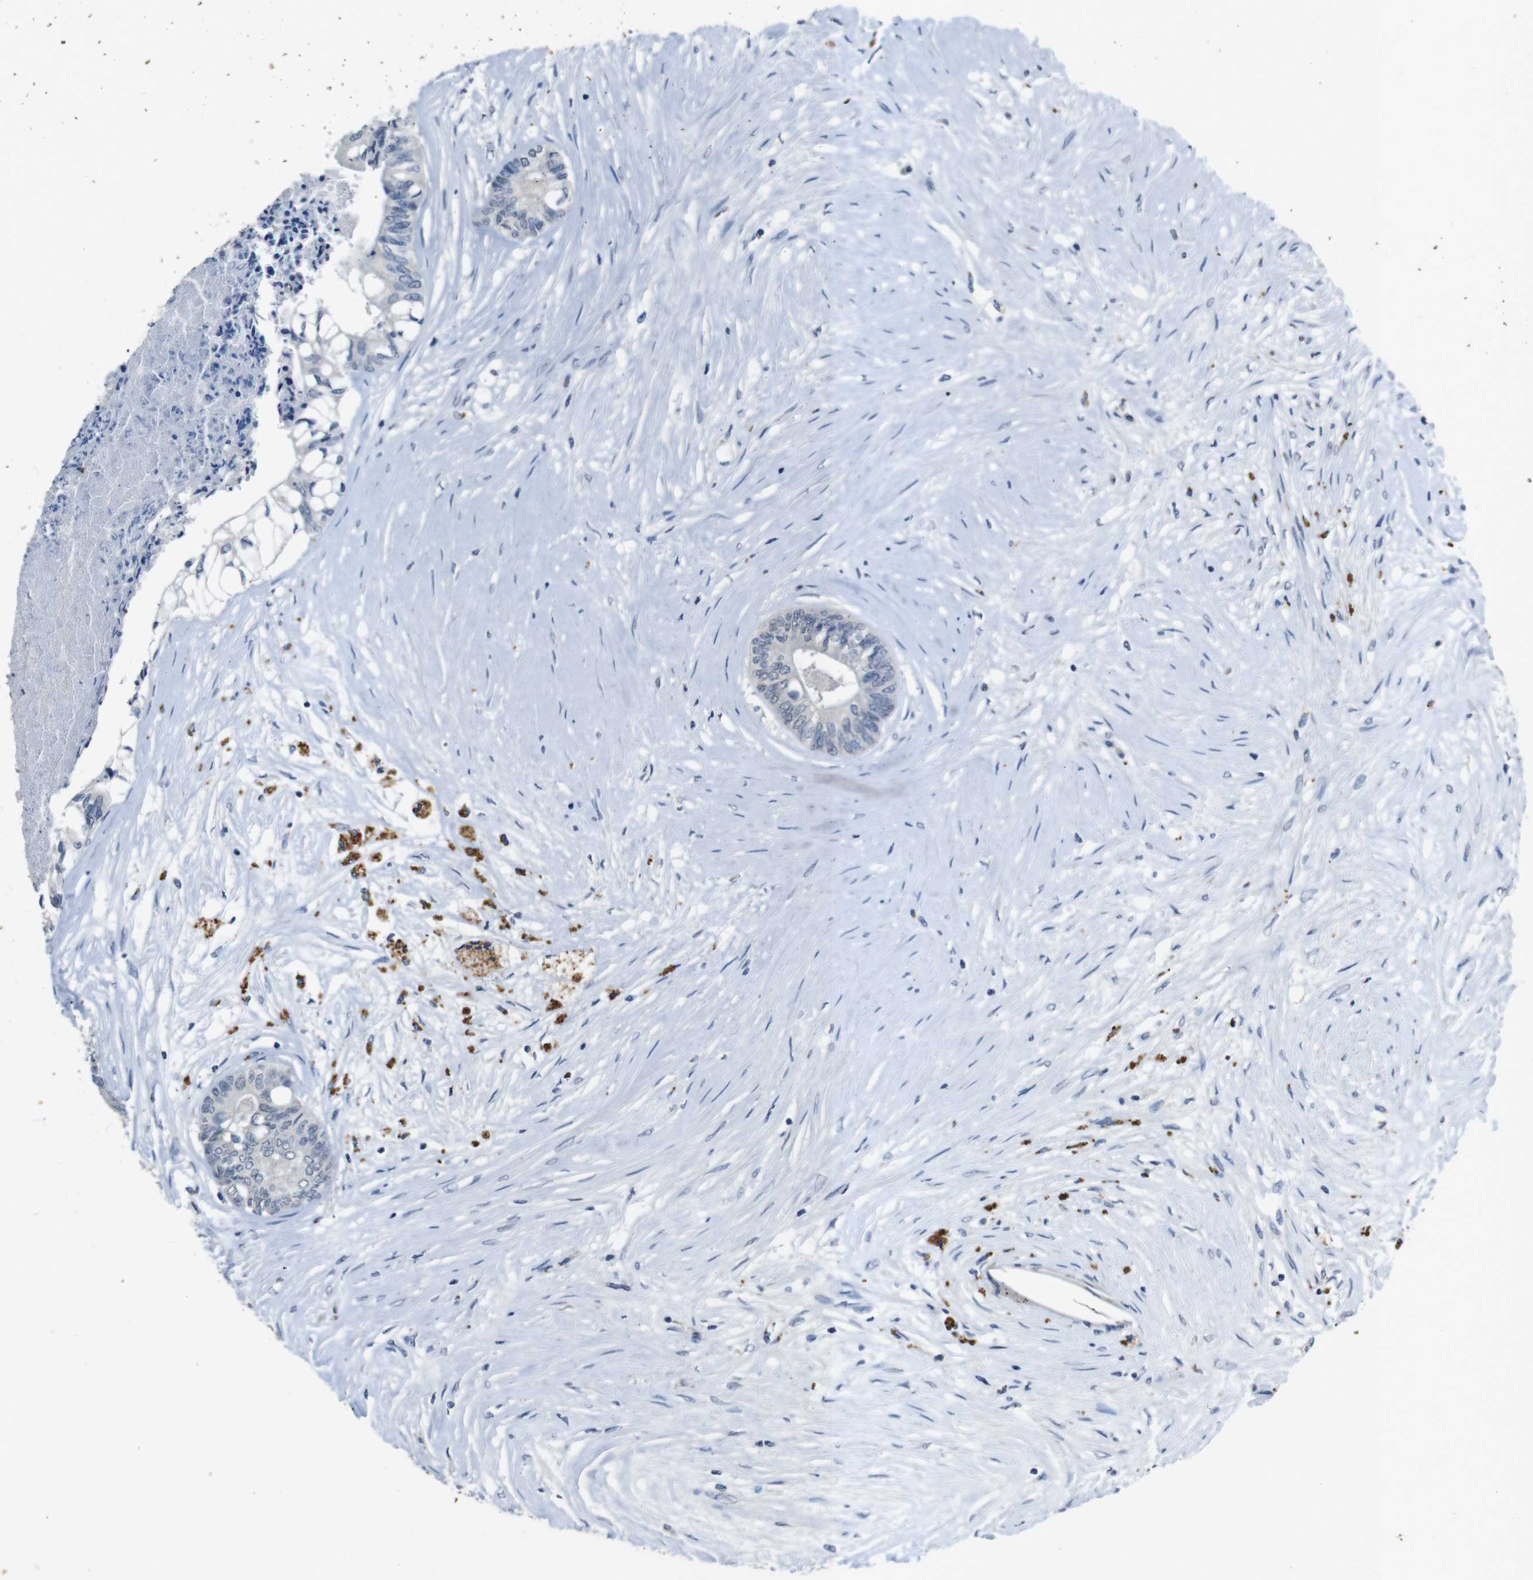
{"staining": {"intensity": "negative", "quantity": "none", "location": "none"}, "tissue": "colorectal cancer", "cell_type": "Tumor cells", "image_type": "cancer", "snomed": [{"axis": "morphology", "description": "Adenocarcinoma, NOS"}, {"axis": "topography", "description": "Rectum"}], "caption": "Immunohistochemical staining of human colorectal adenocarcinoma displays no significant staining in tumor cells. Nuclei are stained in blue.", "gene": "STBD1", "patient": {"sex": "male", "age": 63}}